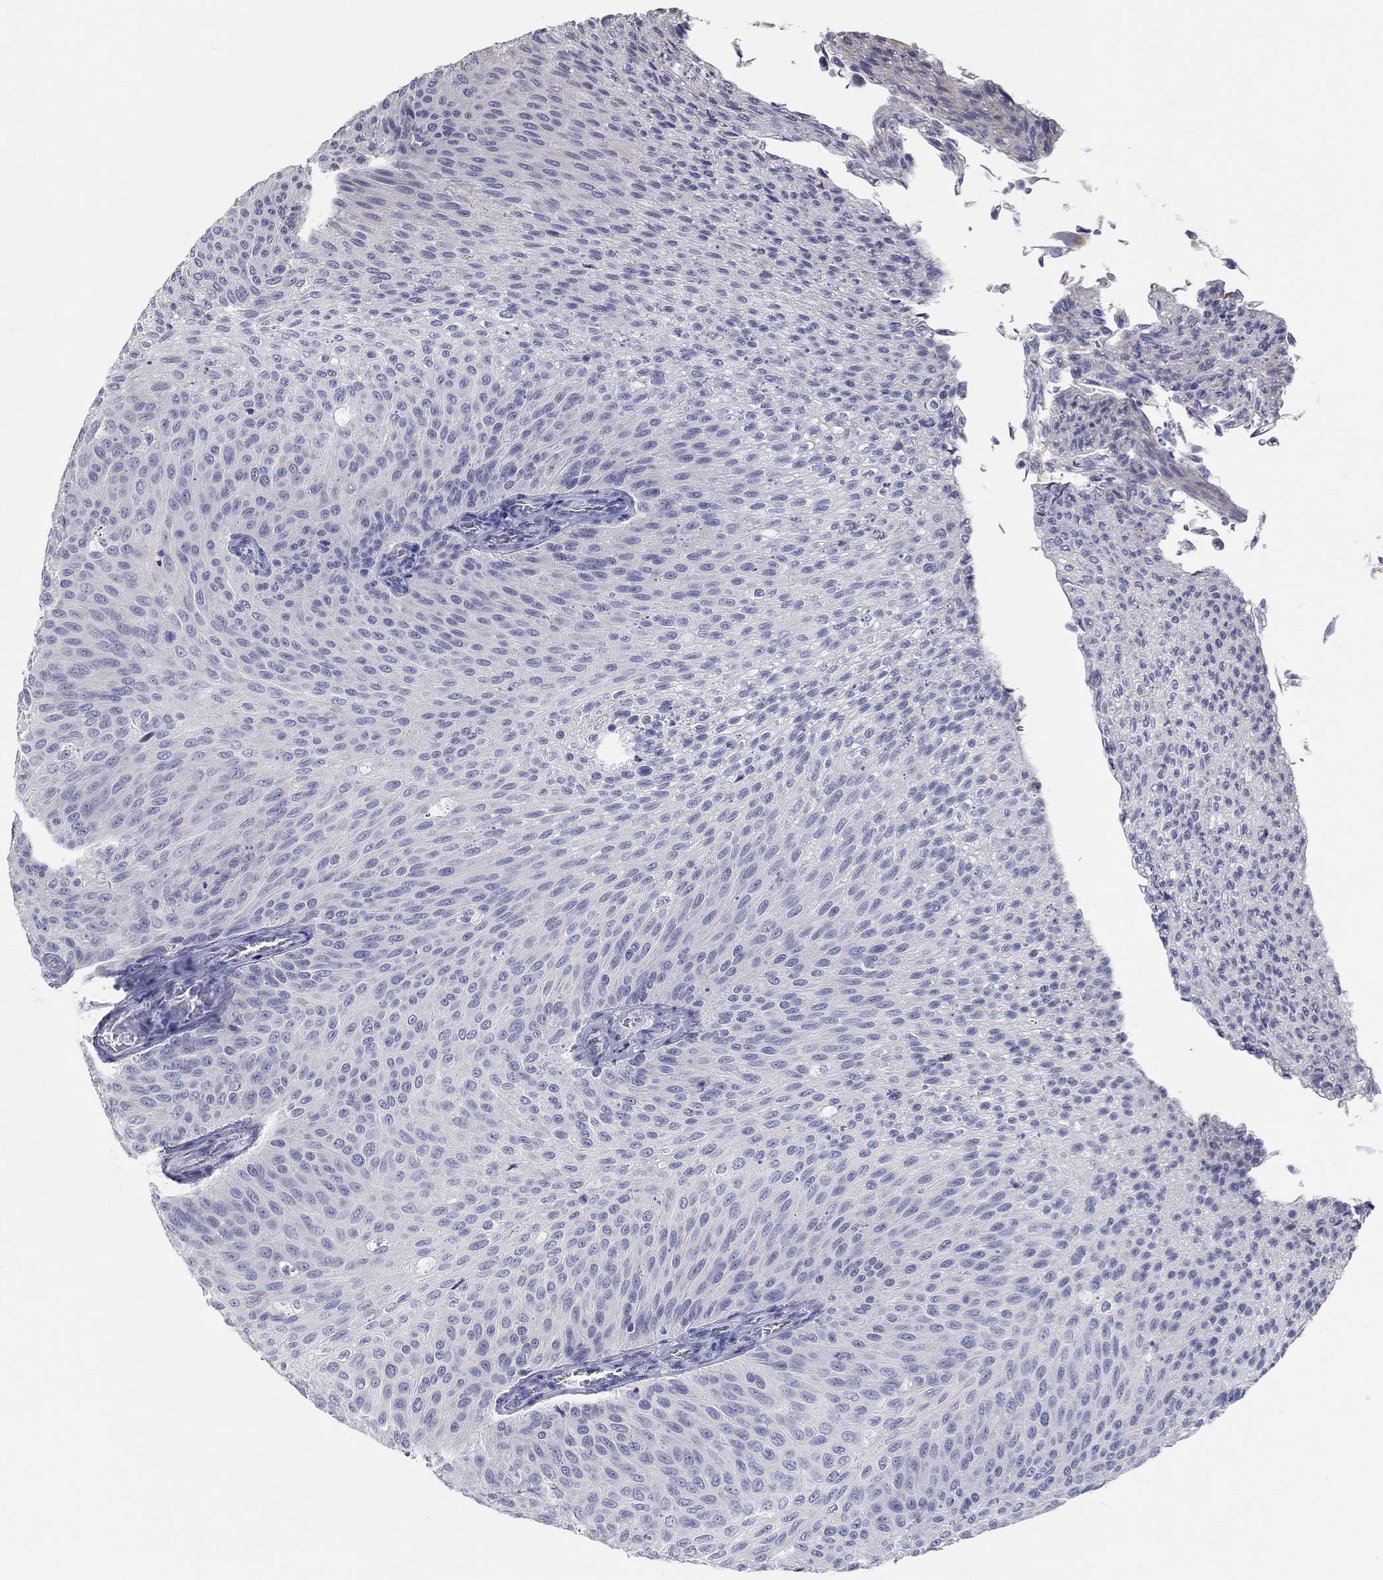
{"staining": {"intensity": "negative", "quantity": "none", "location": "none"}, "tissue": "urothelial cancer", "cell_type": "Tumor cells", "image_type": "cancer", "snomed": [{"axis": "morphology", "description": "Urothelial carcinoma, Low grade"}, {"axis": "topography", "description": "Ureter, NOS"}, {"axis": "topography", "description": "Urinary bladder"}], "caption": "This micrograph is of urothelial carcinoma (low-grade) stained with immunohistochemistry (IHC) to label a protein in brown with the nuclei are counter-stained blue. There is no staining in tumor cells.", "gene": "LRRC4C", "patient": {"sex": "male", "age": 78}}